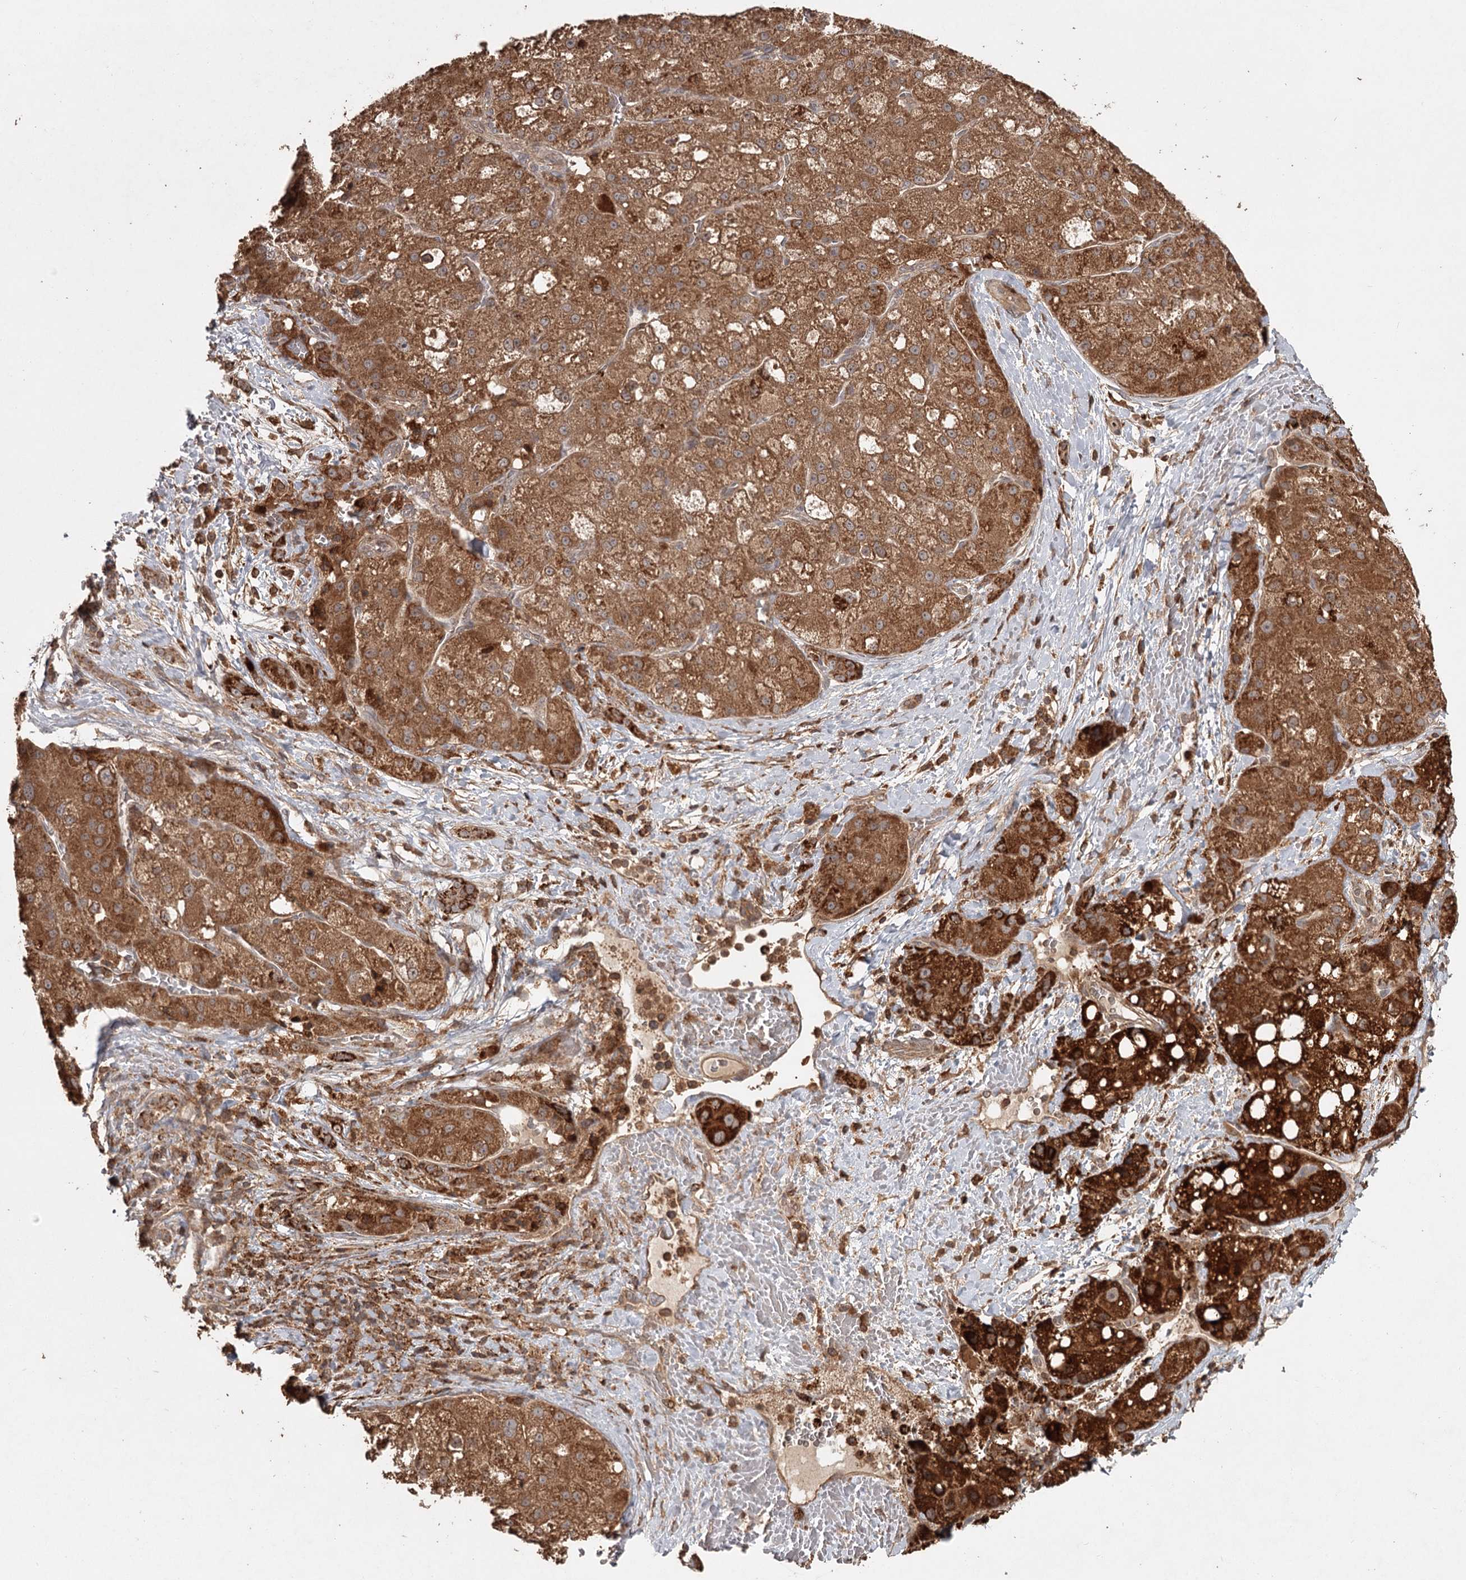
{"staining": {"intensity": "strong", "quantity": ">75%", "location": "cytoplasmic/membranous"}, "tissue": "liver cancer", "cell_type": "Tumor cells", "image_type": "cancer", "snomed": [{"axis": "morphology", "description": "Normal tissue, NOS"}, {"axis": "morphology", "description": "Carcinoma, Hepatocellular, NOS"}, {"axis": "topography", "description": "Liver"}], "caption": "Protein staining by IHC reveals strong cytoplasmic/membranous staining in about >75% of tumor cells in liver hepatocellular carcinoma. (DAB IHC with brightfield microscopy, high magnification).", "gene": "FAXC", "patient": {"sex": "male", "age": 57}}